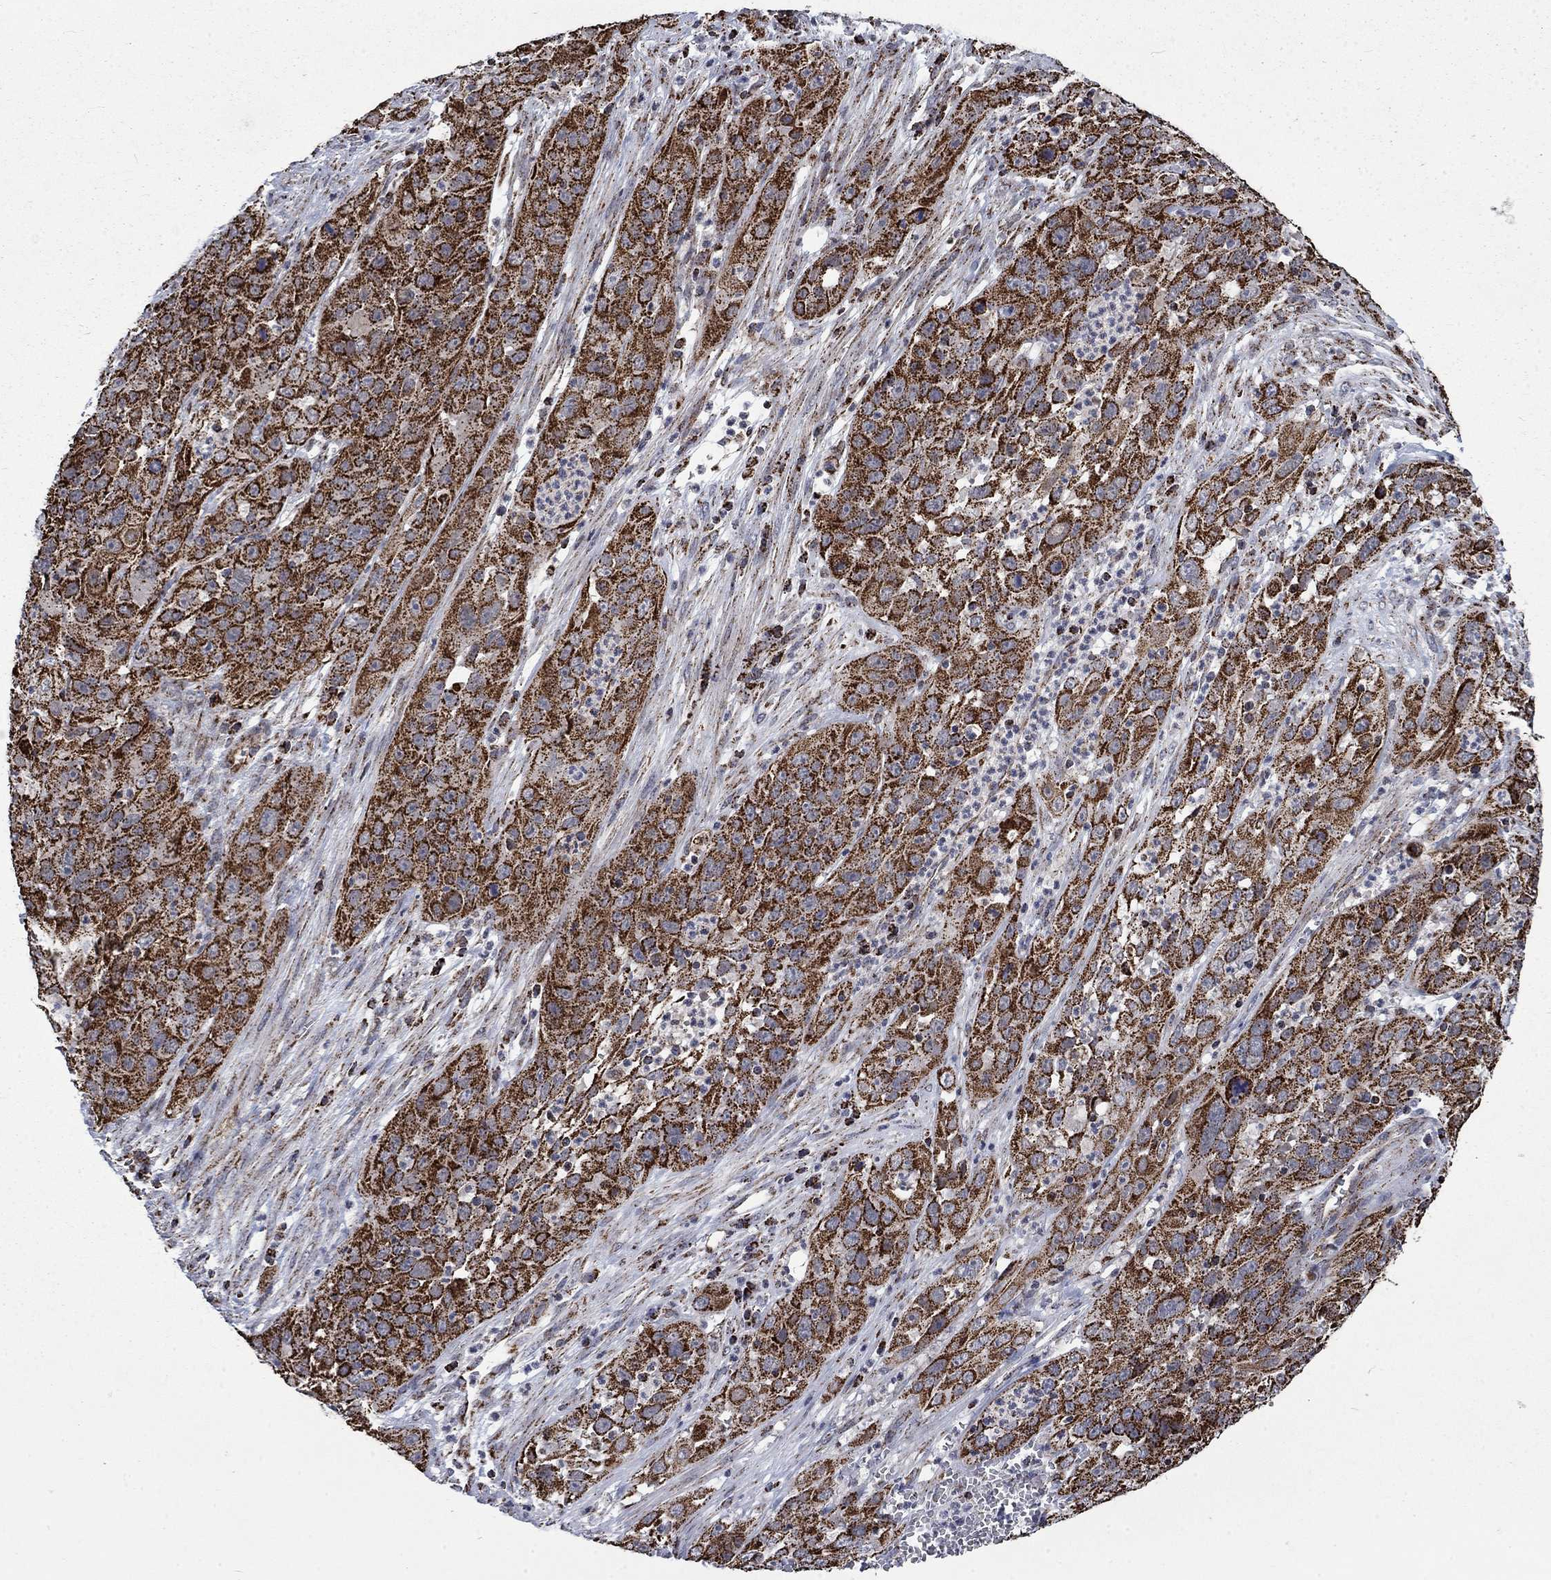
{"staining": {"intensity": "strong", "quantity": ">75%", "location": "cytoplasmic/membranous"}, "tissue": "cervical cancer", "cell_type": "Tumor cells", "image_type": "cancer", "snomed": [{"axis": "morphology", "description": "Squamous cell carcinoma, NOS"}, {"axis": "topography", "description": "Cervix"}], "caption": "Protein analysis of squamous cell carcinoma (cervical) tissue shows strong cytoplasmic/membranous staining in about >75% of tumor cells. Nuclei are stained in blue.", "gene": "MOAP1", "patient": {"sex": "female", "age": 32}}